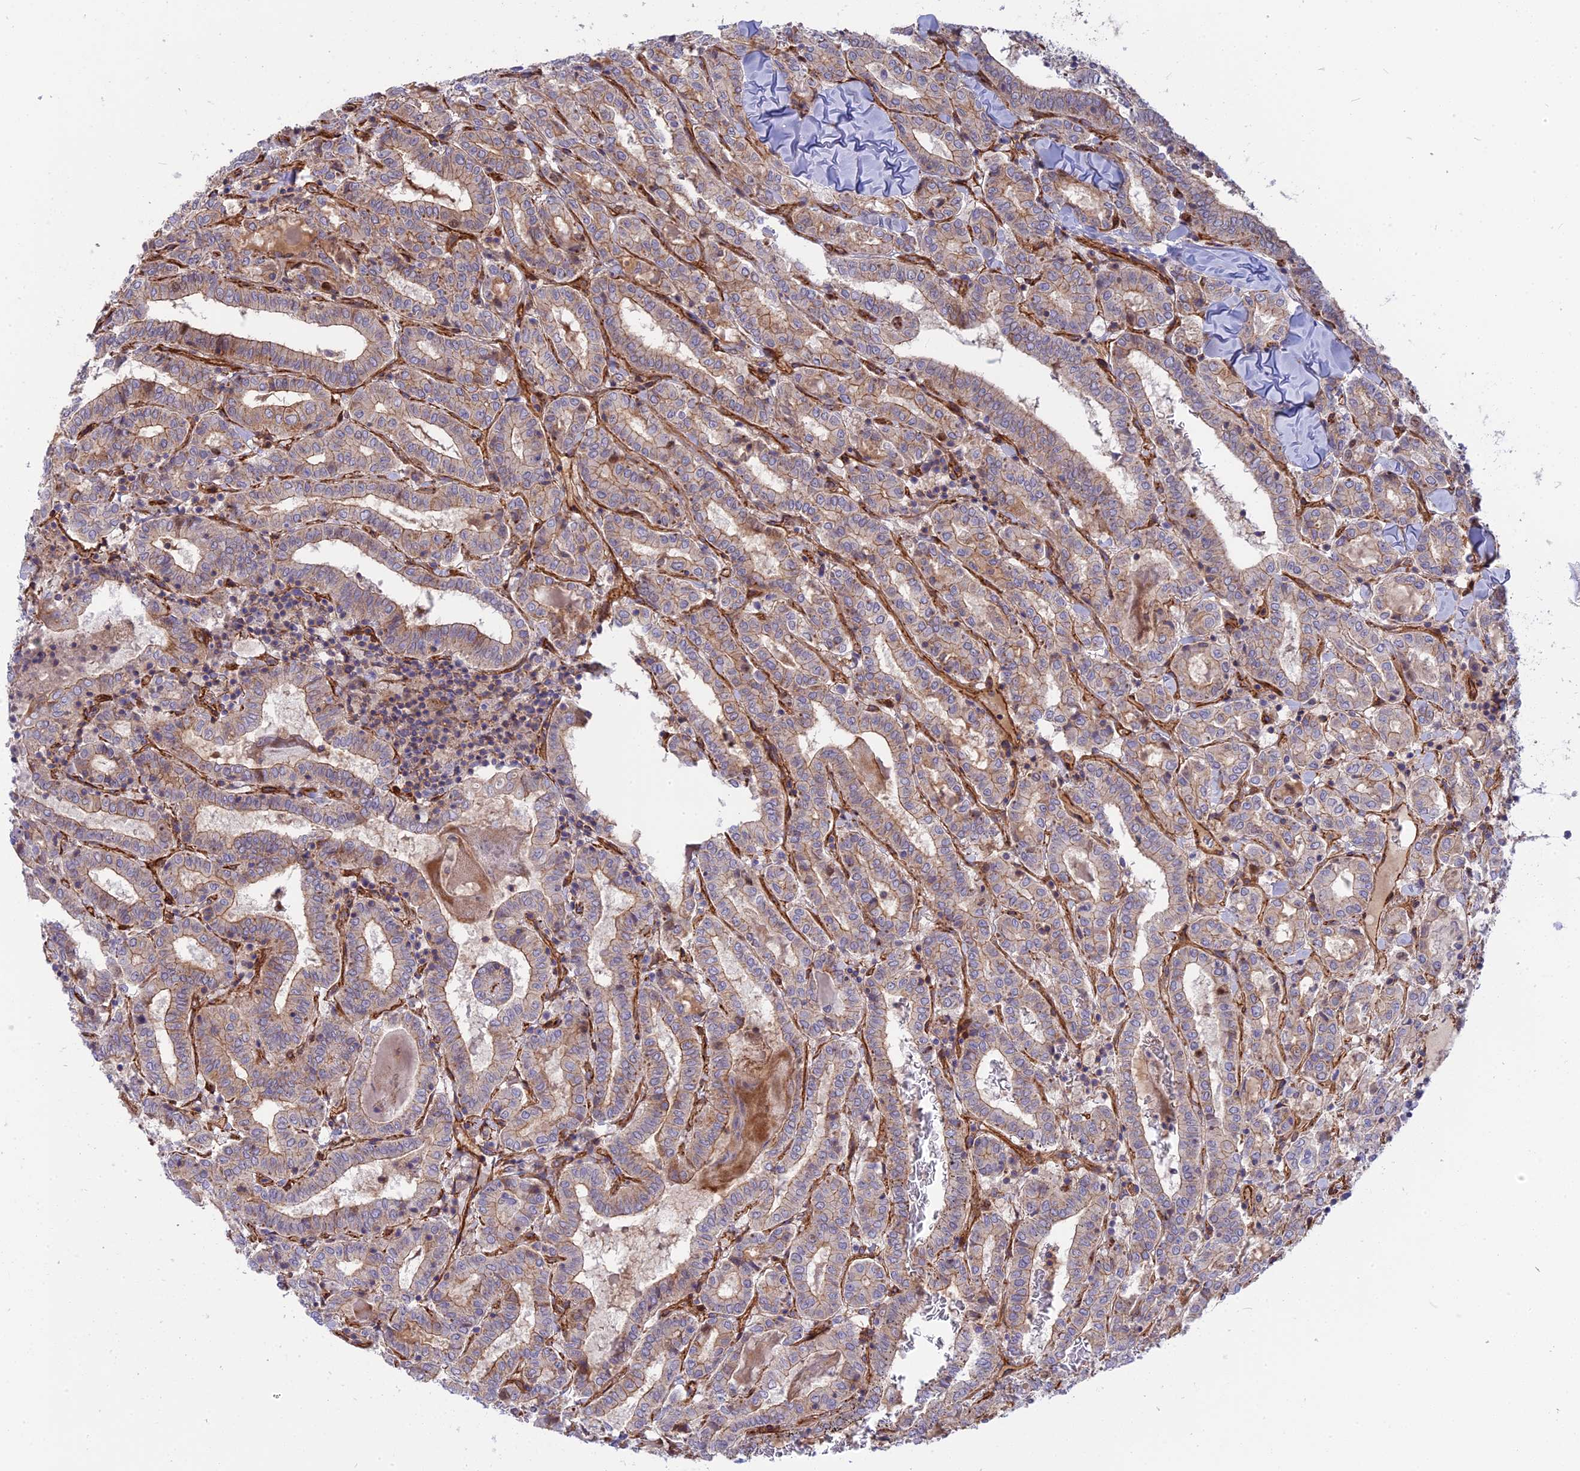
{"staining": {"intensity": "moderate", "quantity": "25%-75%", "location": "cytoplasmic/membranous"}, "tissue": "thyroid cancer", "cell_type": "Tumor cells", "image_type": "cancer", "snomed": [{"axis": "morphology", "description": "Papillary adenocarcinoma, NOS"}, {"axis": "topography", "description": "Thyroid gland"}], "caption": "Thyroid cancer stained with immunohistochemistry (IHC) exhibits moderate cytoplasmic/membranous staining in approximately 25%-75% of tumor cells.", "gene": "CNBD2", "patient": {"sex": "female", "age": 72}}